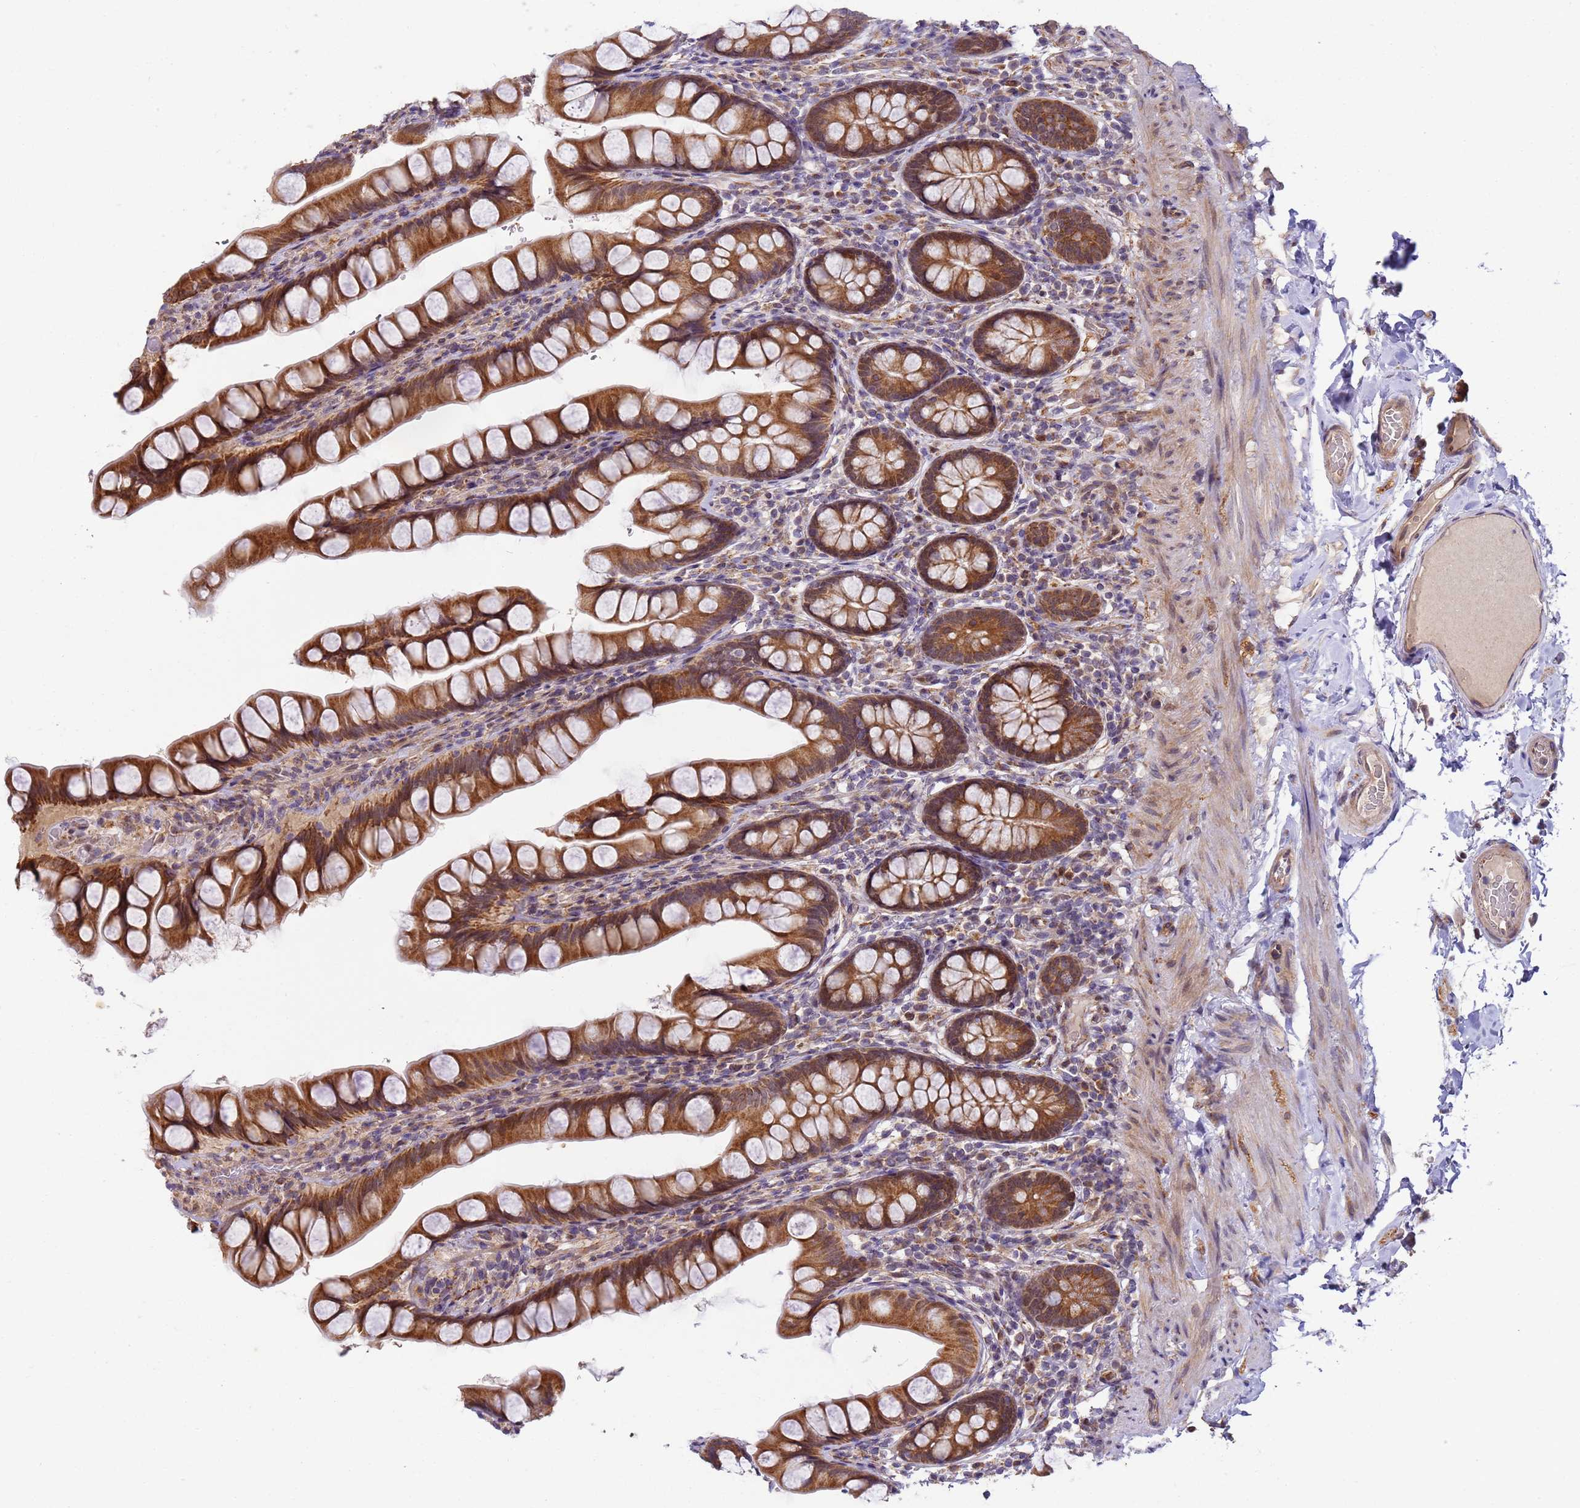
{"staining": {"intensity": "strong", "quantity": ">75%", "location": "cytoplasmic/membranous"}, "tissue": "small intestine", "cell_type": "Glandular cells", "image_type": "normal", "snomed": [{"axis": "morphology", "description": "Normal tissue, NOS"}, {"axis": "topography", "description": "Small intestine"}], "caption": "The micrograph demonstrates staining of unremarkable small intestine, revealing strong cytoplasmic/membranous protein staining (brown color) within glandular cells.", "gene": "RAPGEF3", "patient": {"sex": "male", "age": 70}}